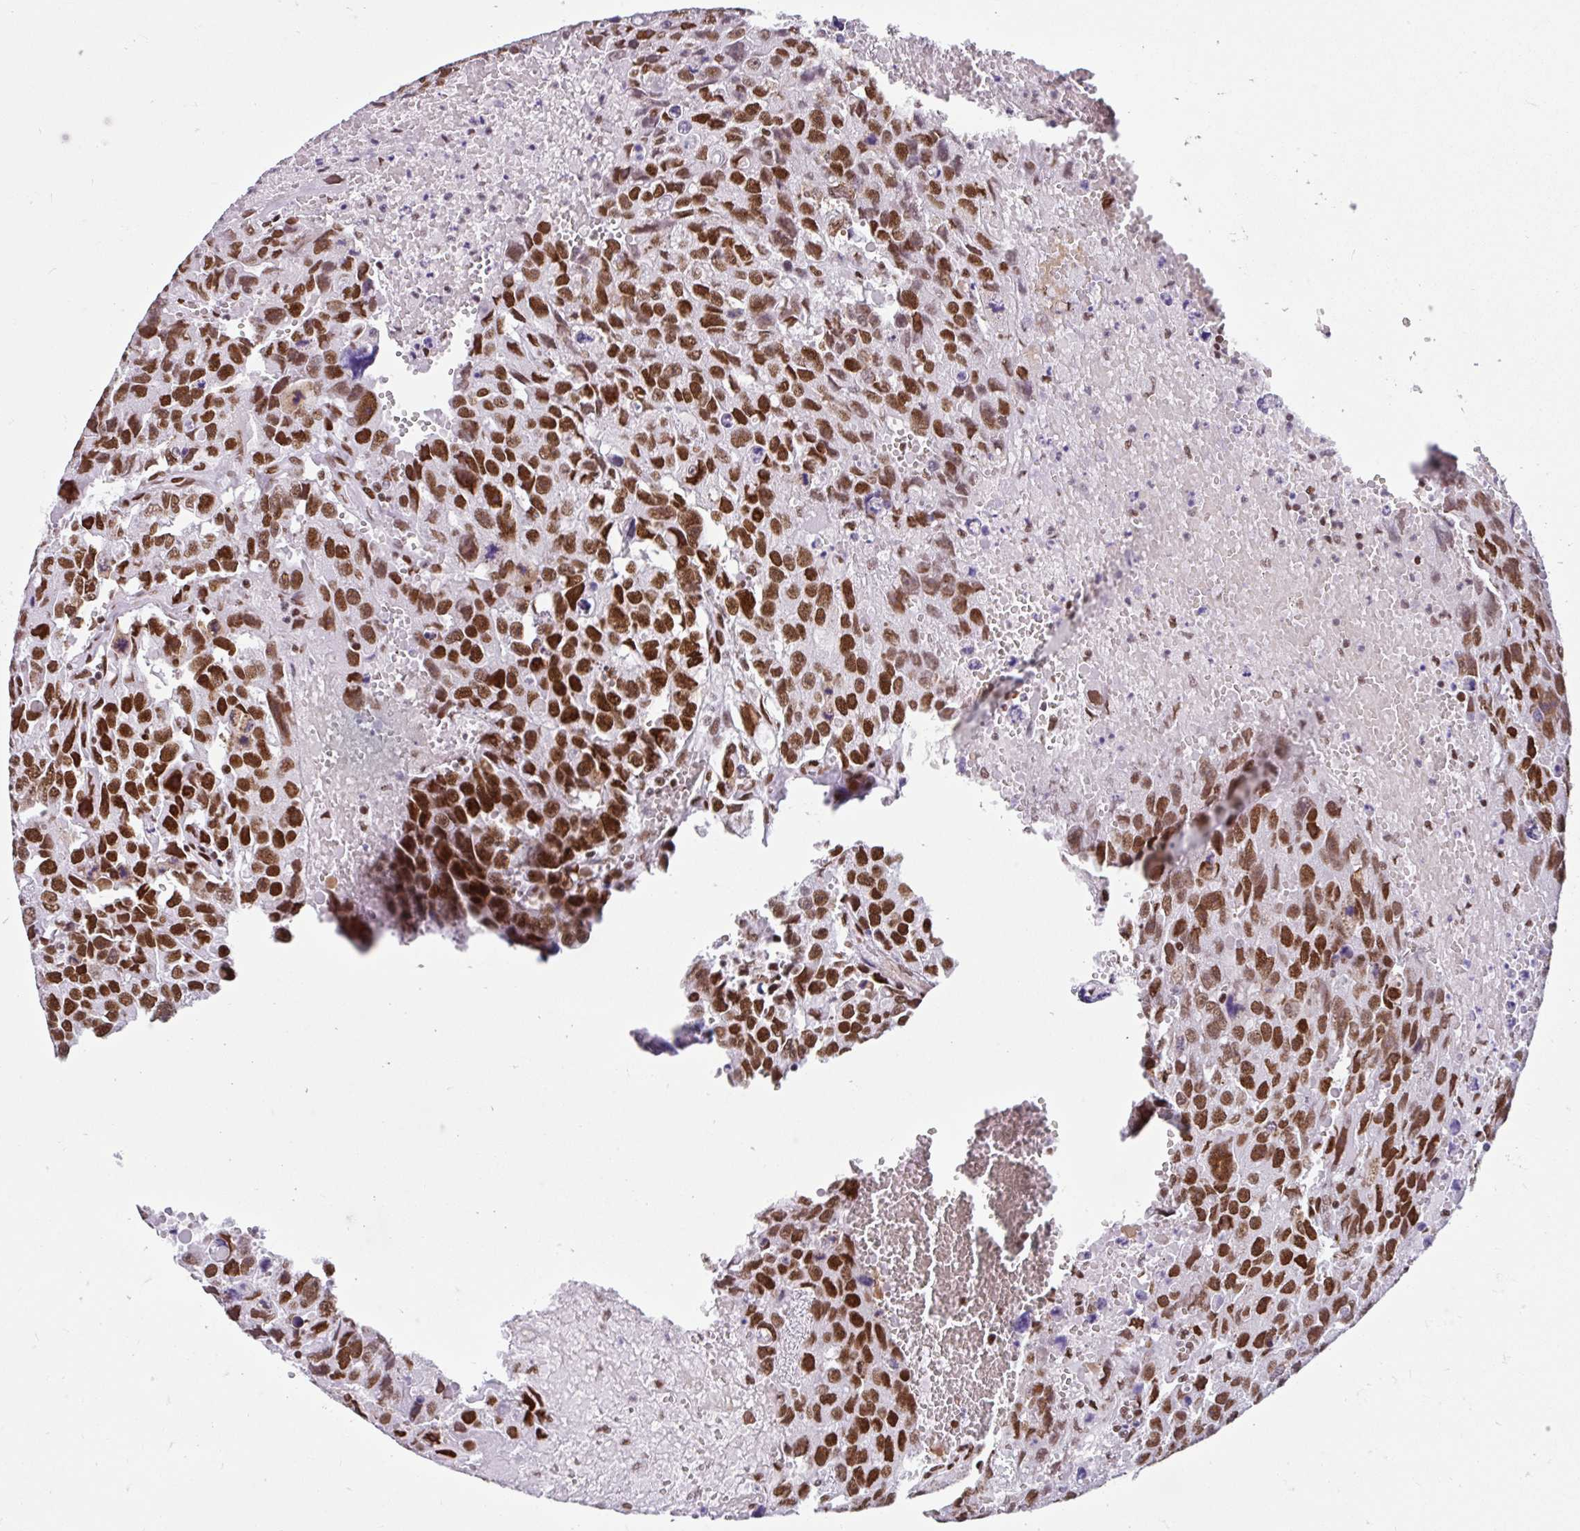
{"staining": {"intensity": "strong", "quantity": ">75%", "location": "nuclear"}, "tissue": "testis cancer", "cell_type": "Tumor cells", "image_type": "cancer", "snomed": [{"axis": "morphology", "description": "Seminoma, NOS"}, {"axis": "topography", "description": "Testis"}], "caption": "There is high levels of strong nuclear positivity in tumor cells of testis cancer, as demonstrated by immunohistochemical staining (brown color).", "gene": "KHDRBS1", "patient": {"sex": "male", "age": 26}}